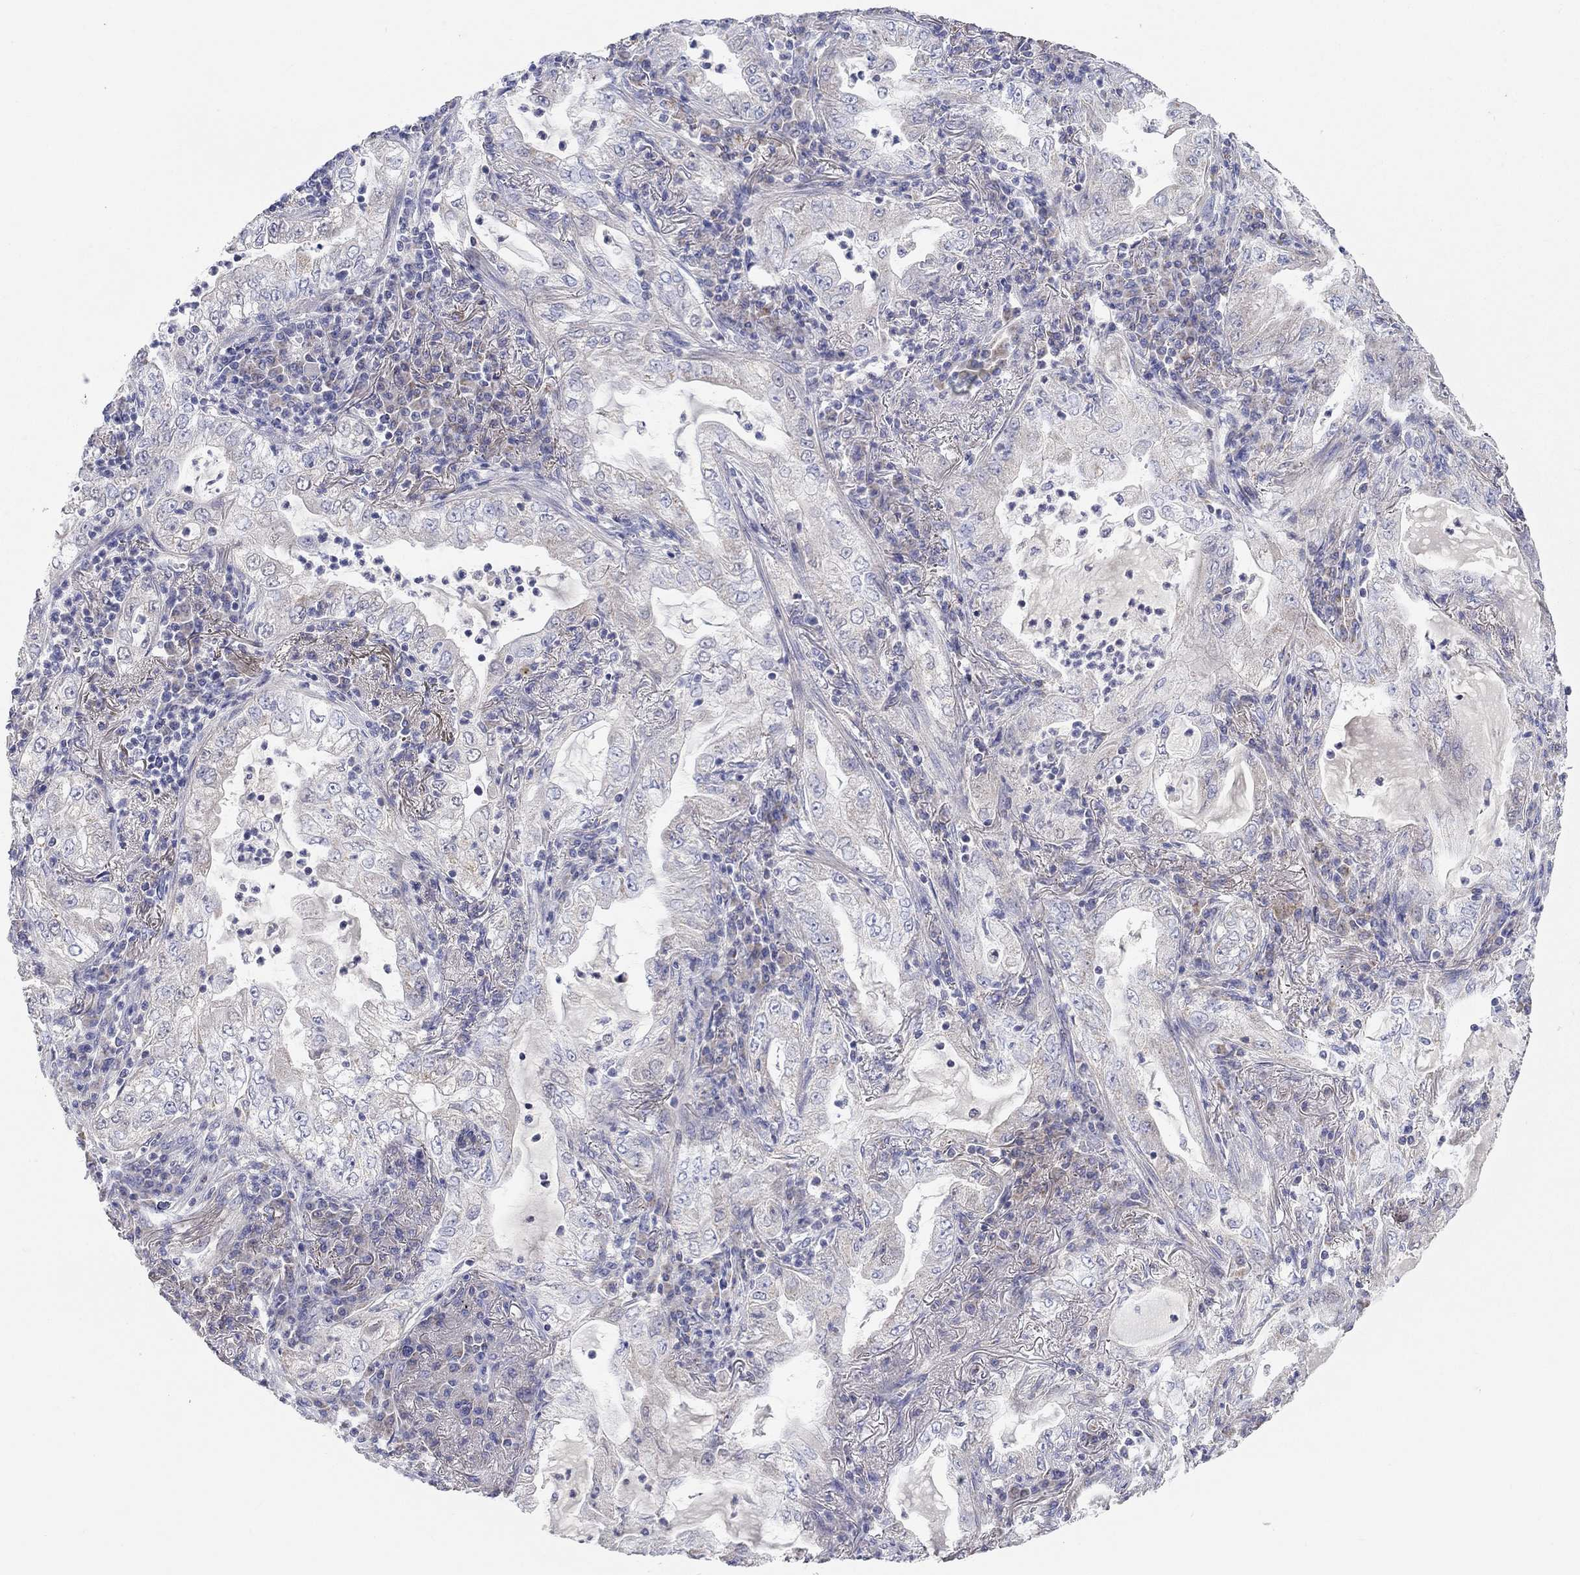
{"staining": {"intensity": "negative", "quantity": "none", "location": "none"}, "tissue": "lung cancer", "cell_type": "Tumor cells", "image_type": "cancer", "snomed": [{"axis": "morphology", "description": "Adenocarcinoma, NOS"}, {"axis": "topography", "description": "Lung"}], "caption": "A high-resolution photomicrograph shows immunohistochemistry staining of lung cancer, which shows no significant expression in tumor cells.", "gene": "RCAN1", "patient": {"sex": "female", "age": 73}}